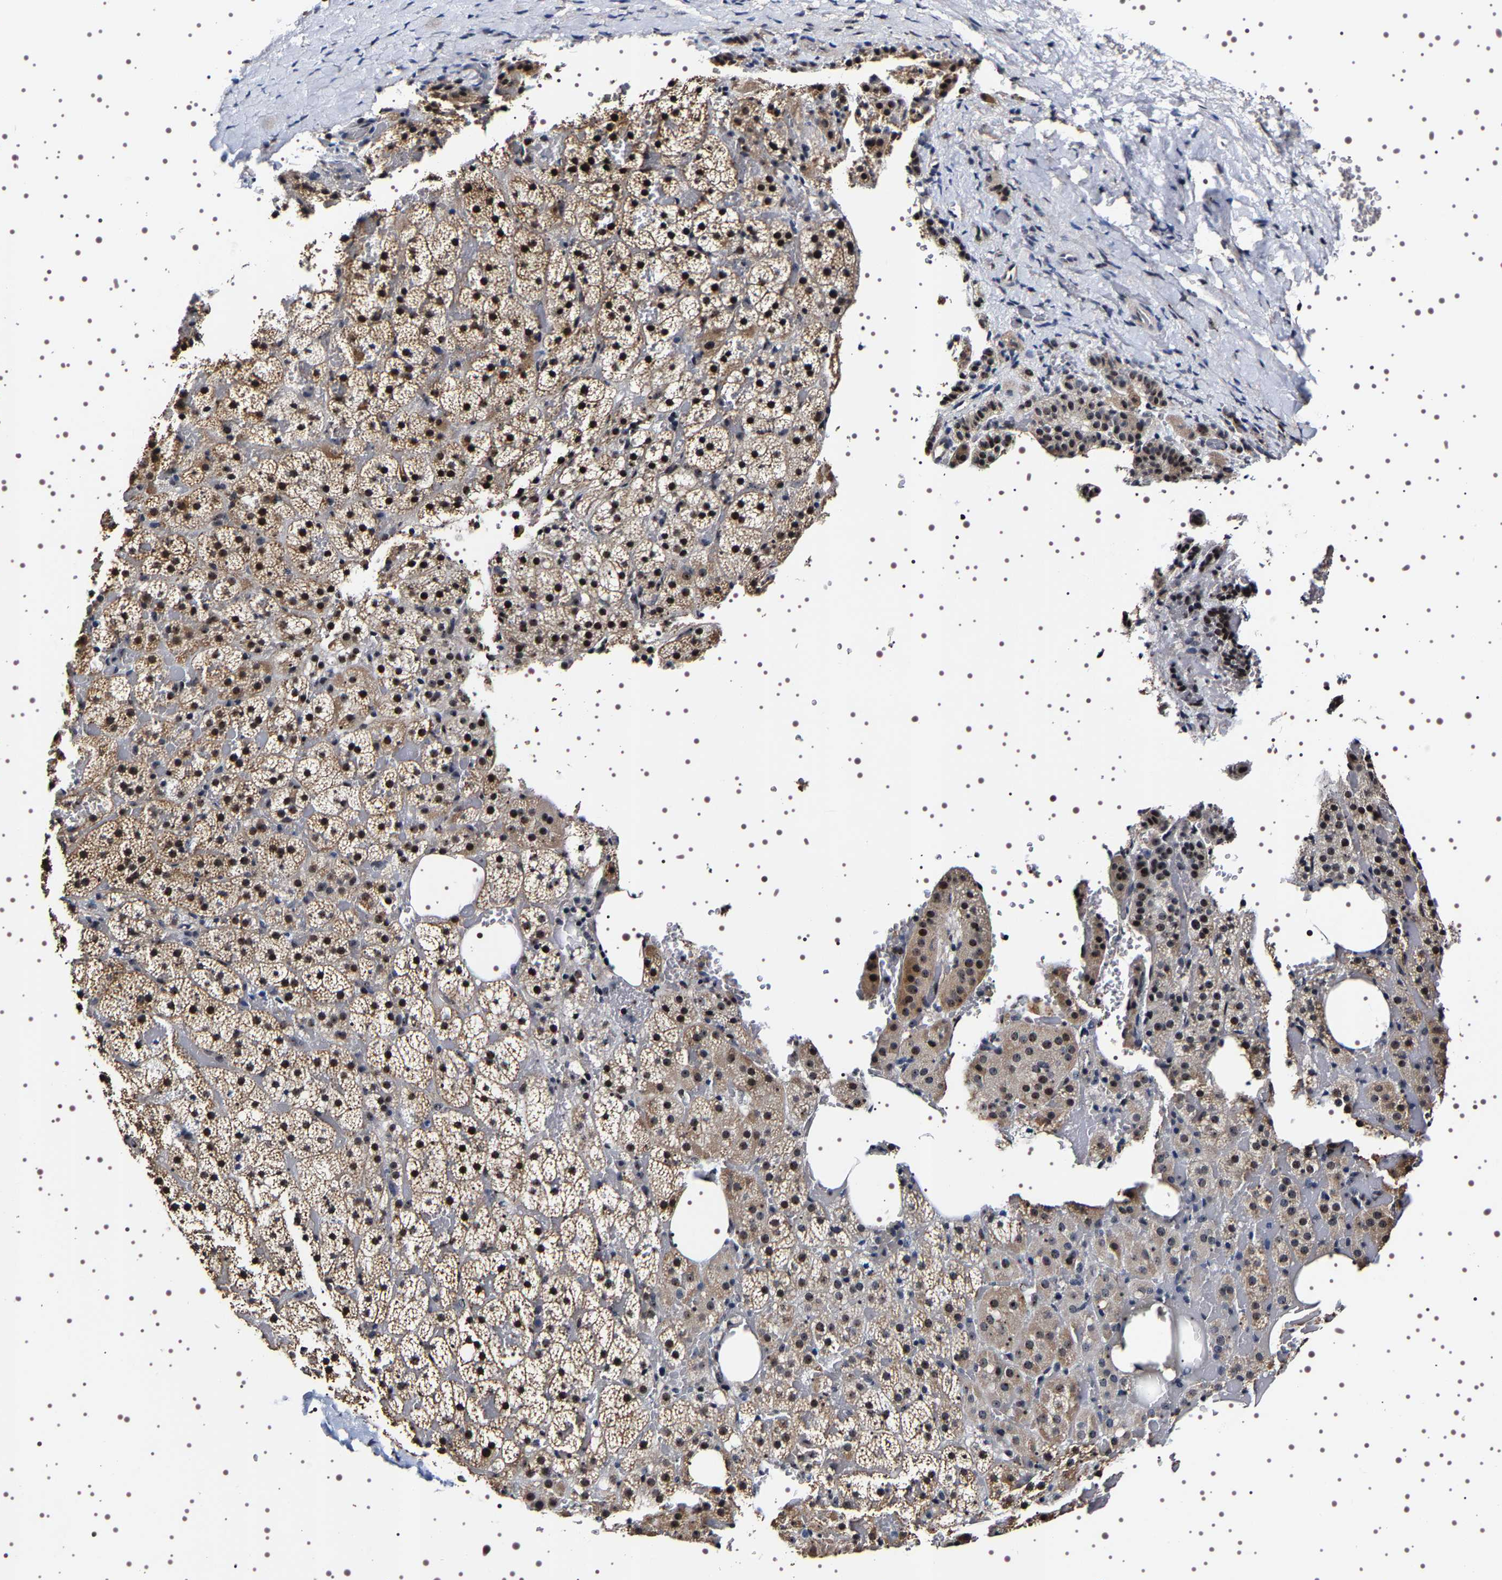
{"staining": {"intensity": "strong", "quantity": "25%-75%", "location": "cytoplasmic/membranous,nuclear"}, "tissue": "adrenal gland", "cell_type": "Glandular cells", "image_type": "normal", "snomed": [{"axis": "morphology", "description": "Normal tissue, NOS"}, {"axis": "topography", "description": "Adrenal gland"}], "caption": "Strong cytoplasmic/membranous,nuclear protein expression is present in about 25%-75% of glandular cells in adrenal gland.", "gene": "GNL3", "patient": {"sex": "female", "age": 59}}